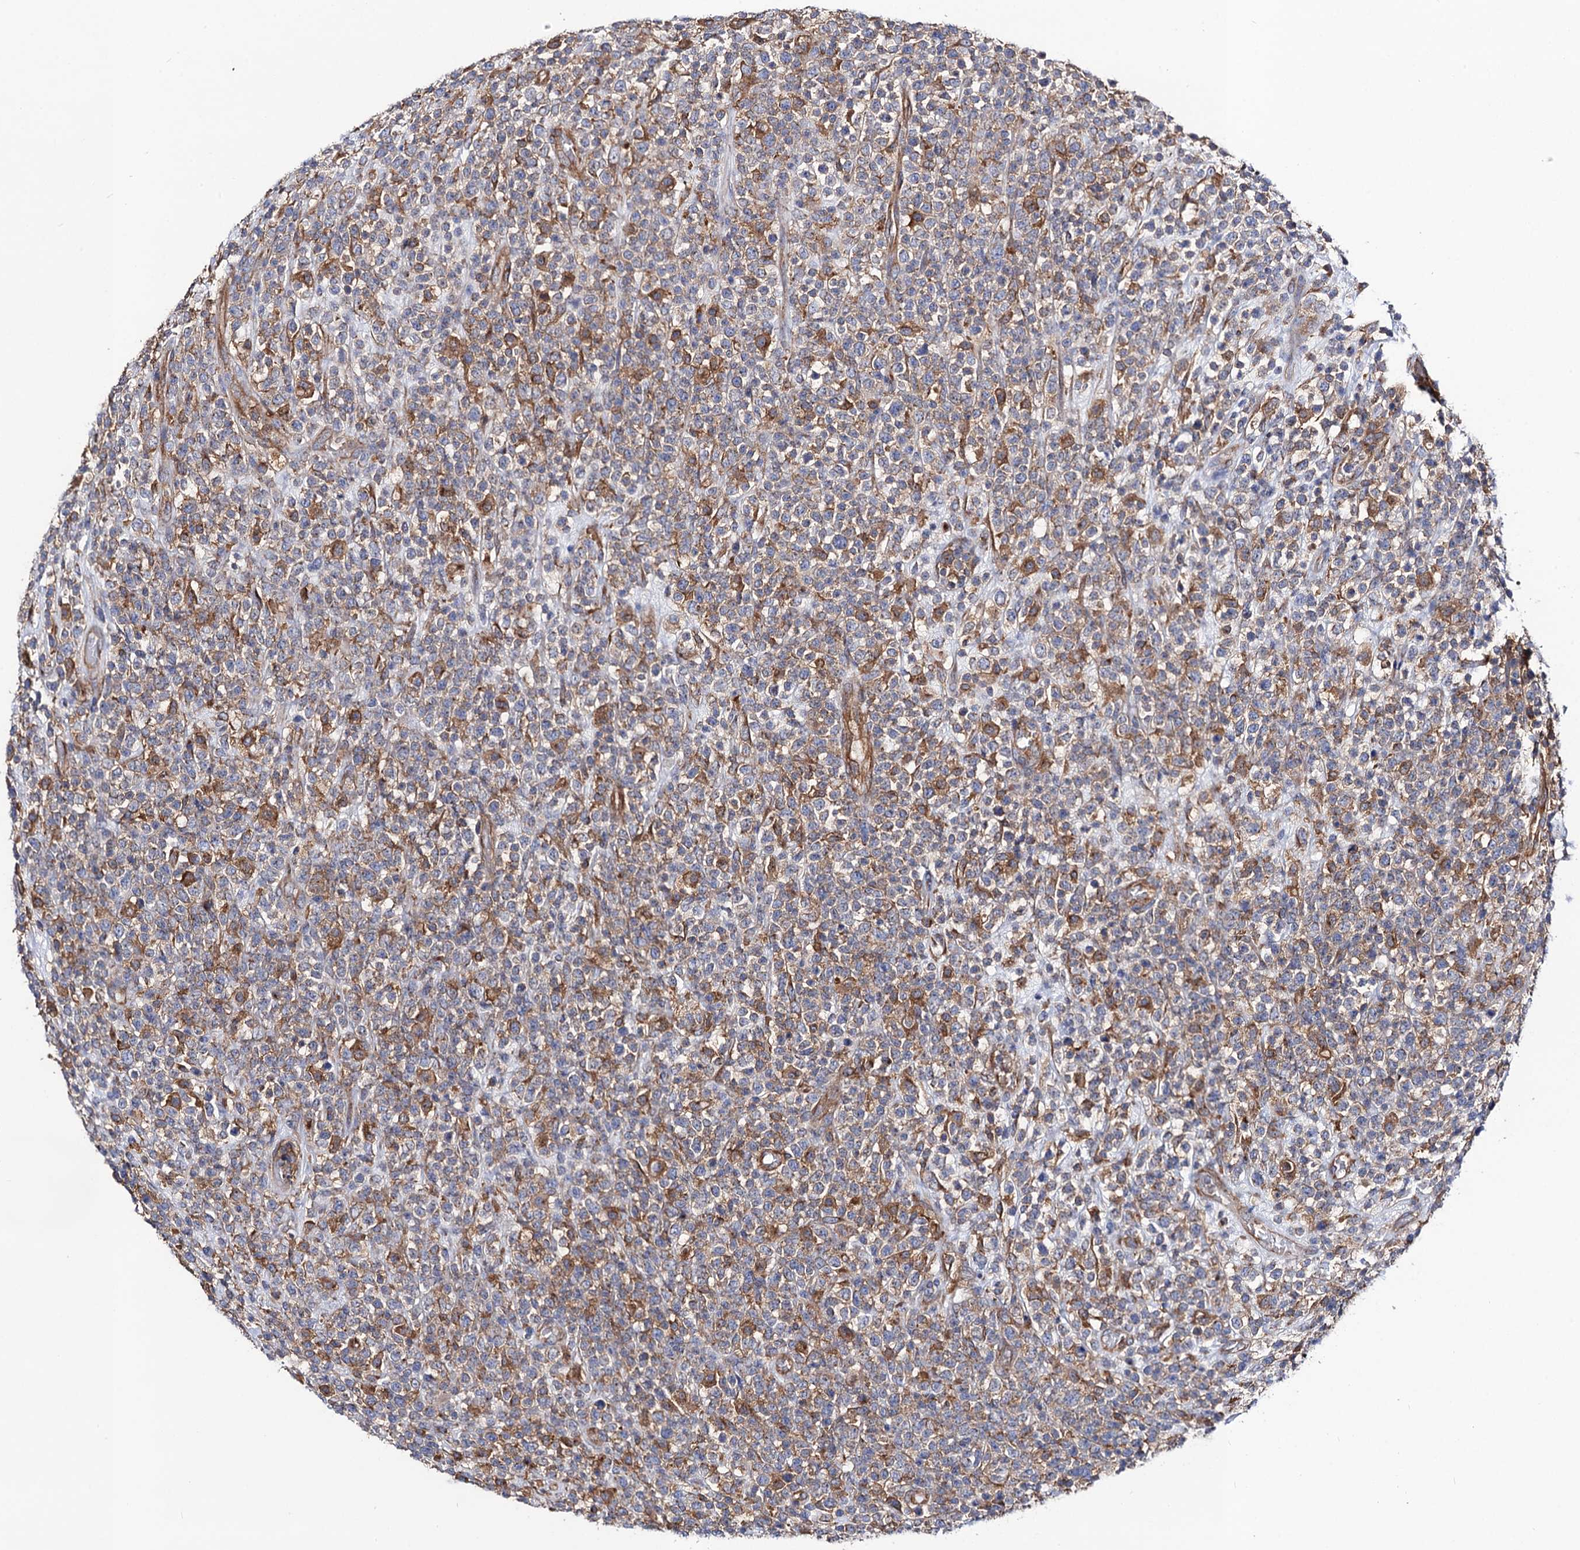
{"staining": {"intensity": "moderate", "quantity": "25%-75%", "location": "cytoplasmic/membranous"}, "tissue": "lymphoma", "cell_type": "Tumor cells", "image_type": "cancer", "snomed": [{"axis": "morphology", "description": "Malignant lymphoma, non-Hodgkin's type, High grade"}, {"axis": "topography", "description": "Colon"}], "caption": "Immunohistochemical staining of malignant lymphoma, non-Hodgkin's type (high-grade) exhibits medium levels of moderate cytoplasmic/membranous protein expression in approximately 25%-75% of tumor cells.", "gene": "DYDC1", "patient": {"sex": "female", "age": 53}}